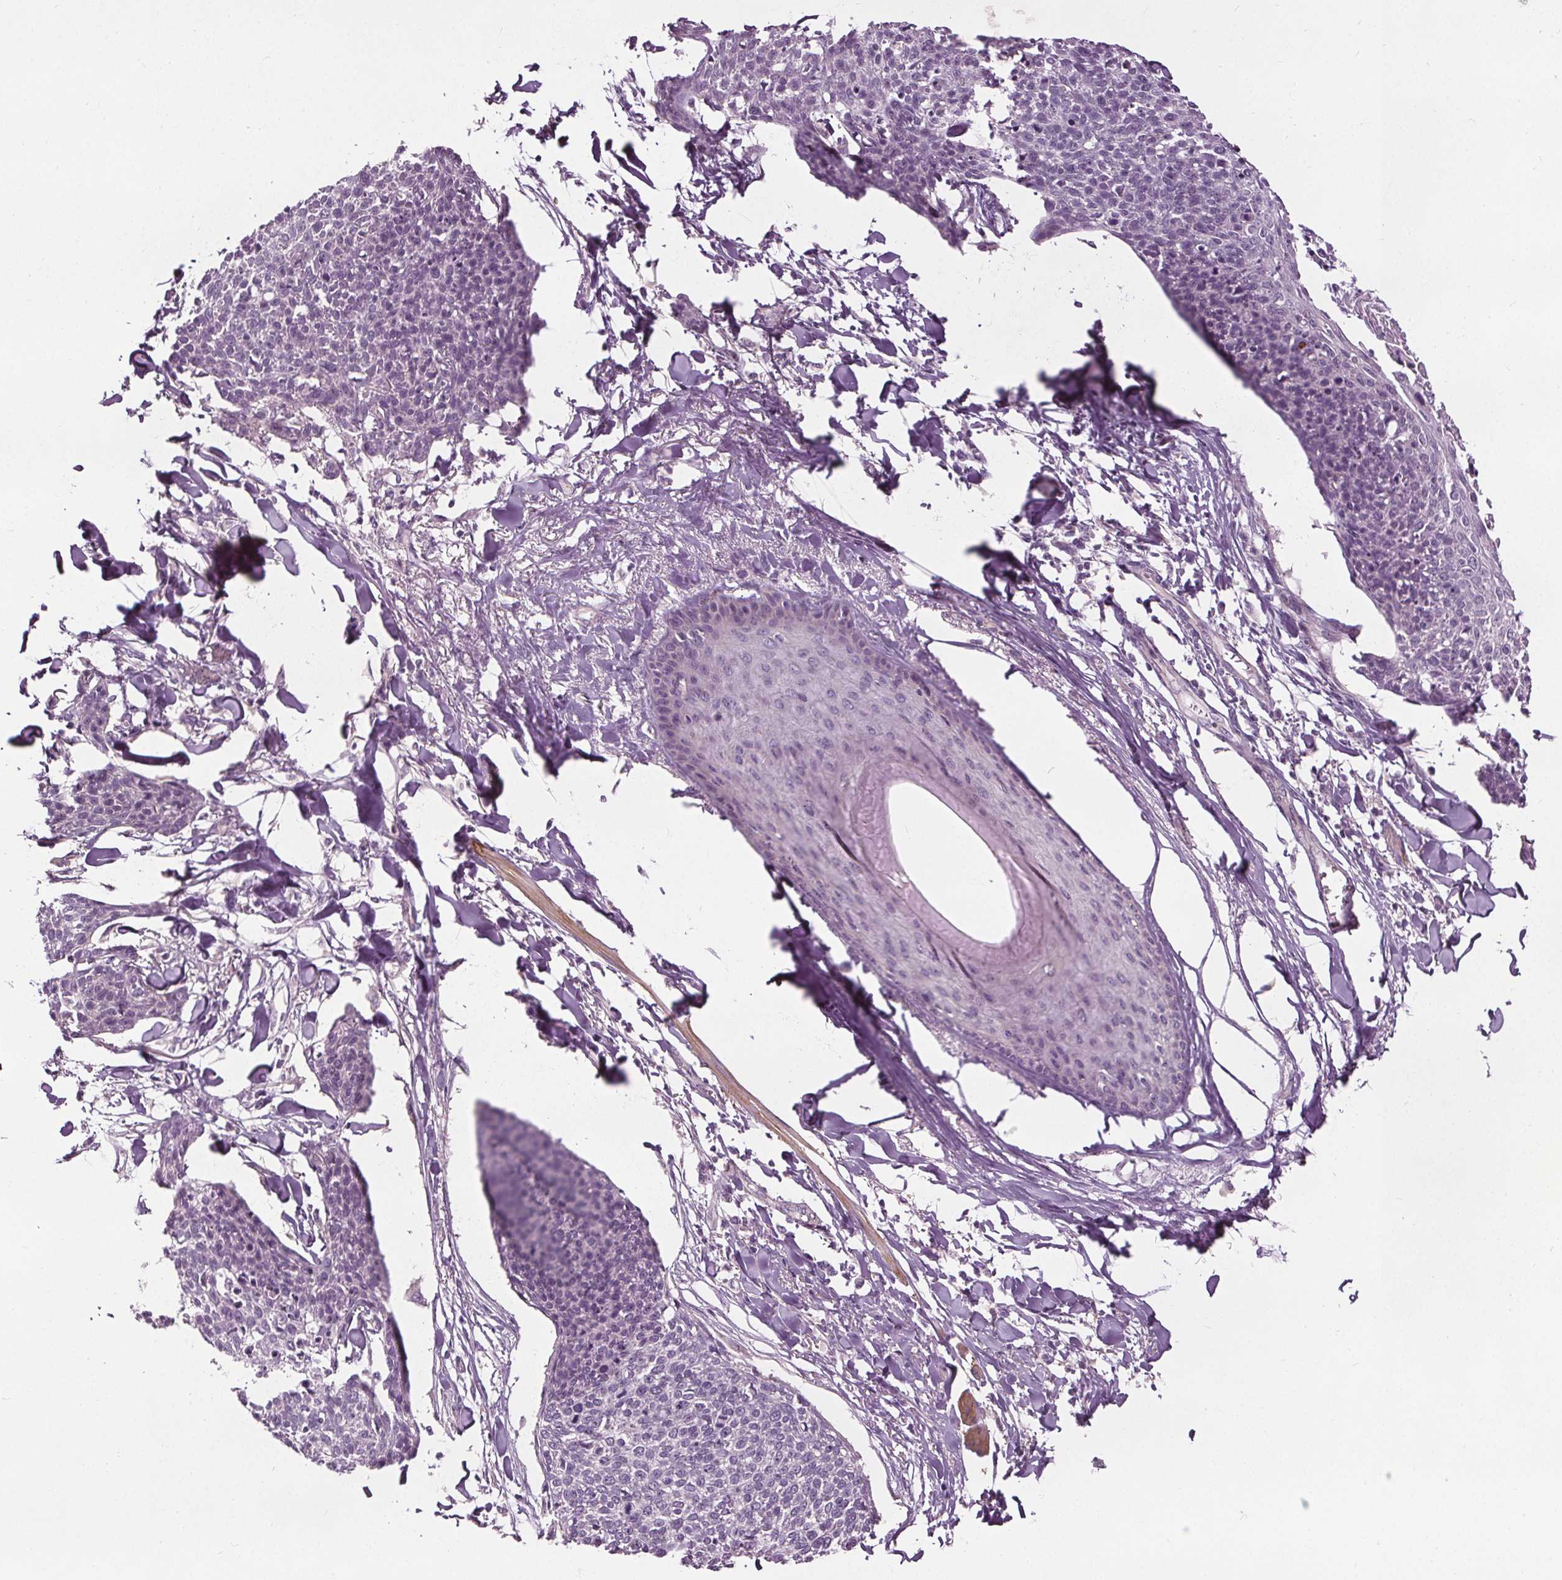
{"staining": {"intensity": "negative", "quantity": "none", "location": "none"}, "tissue": "skin cancer", "cell_type": "Tumor cells", "image_type": "cancer", "snomed": [{"axis": "morphology", "description": "Squamous cell carcinoma, NOS"}, {"axis": "topography", "description": "Skin"}, {"axis": "topography", "description": "Vulva"}], "caption": "Immunohistochemistry photomicrograph of human skin cancer (squamous cell carcinoma) stained for a protein (brown), which reveals no positivity in tumor cells.", "gene": "RASA1", "patient": {"sex": "female", "age": 75}}